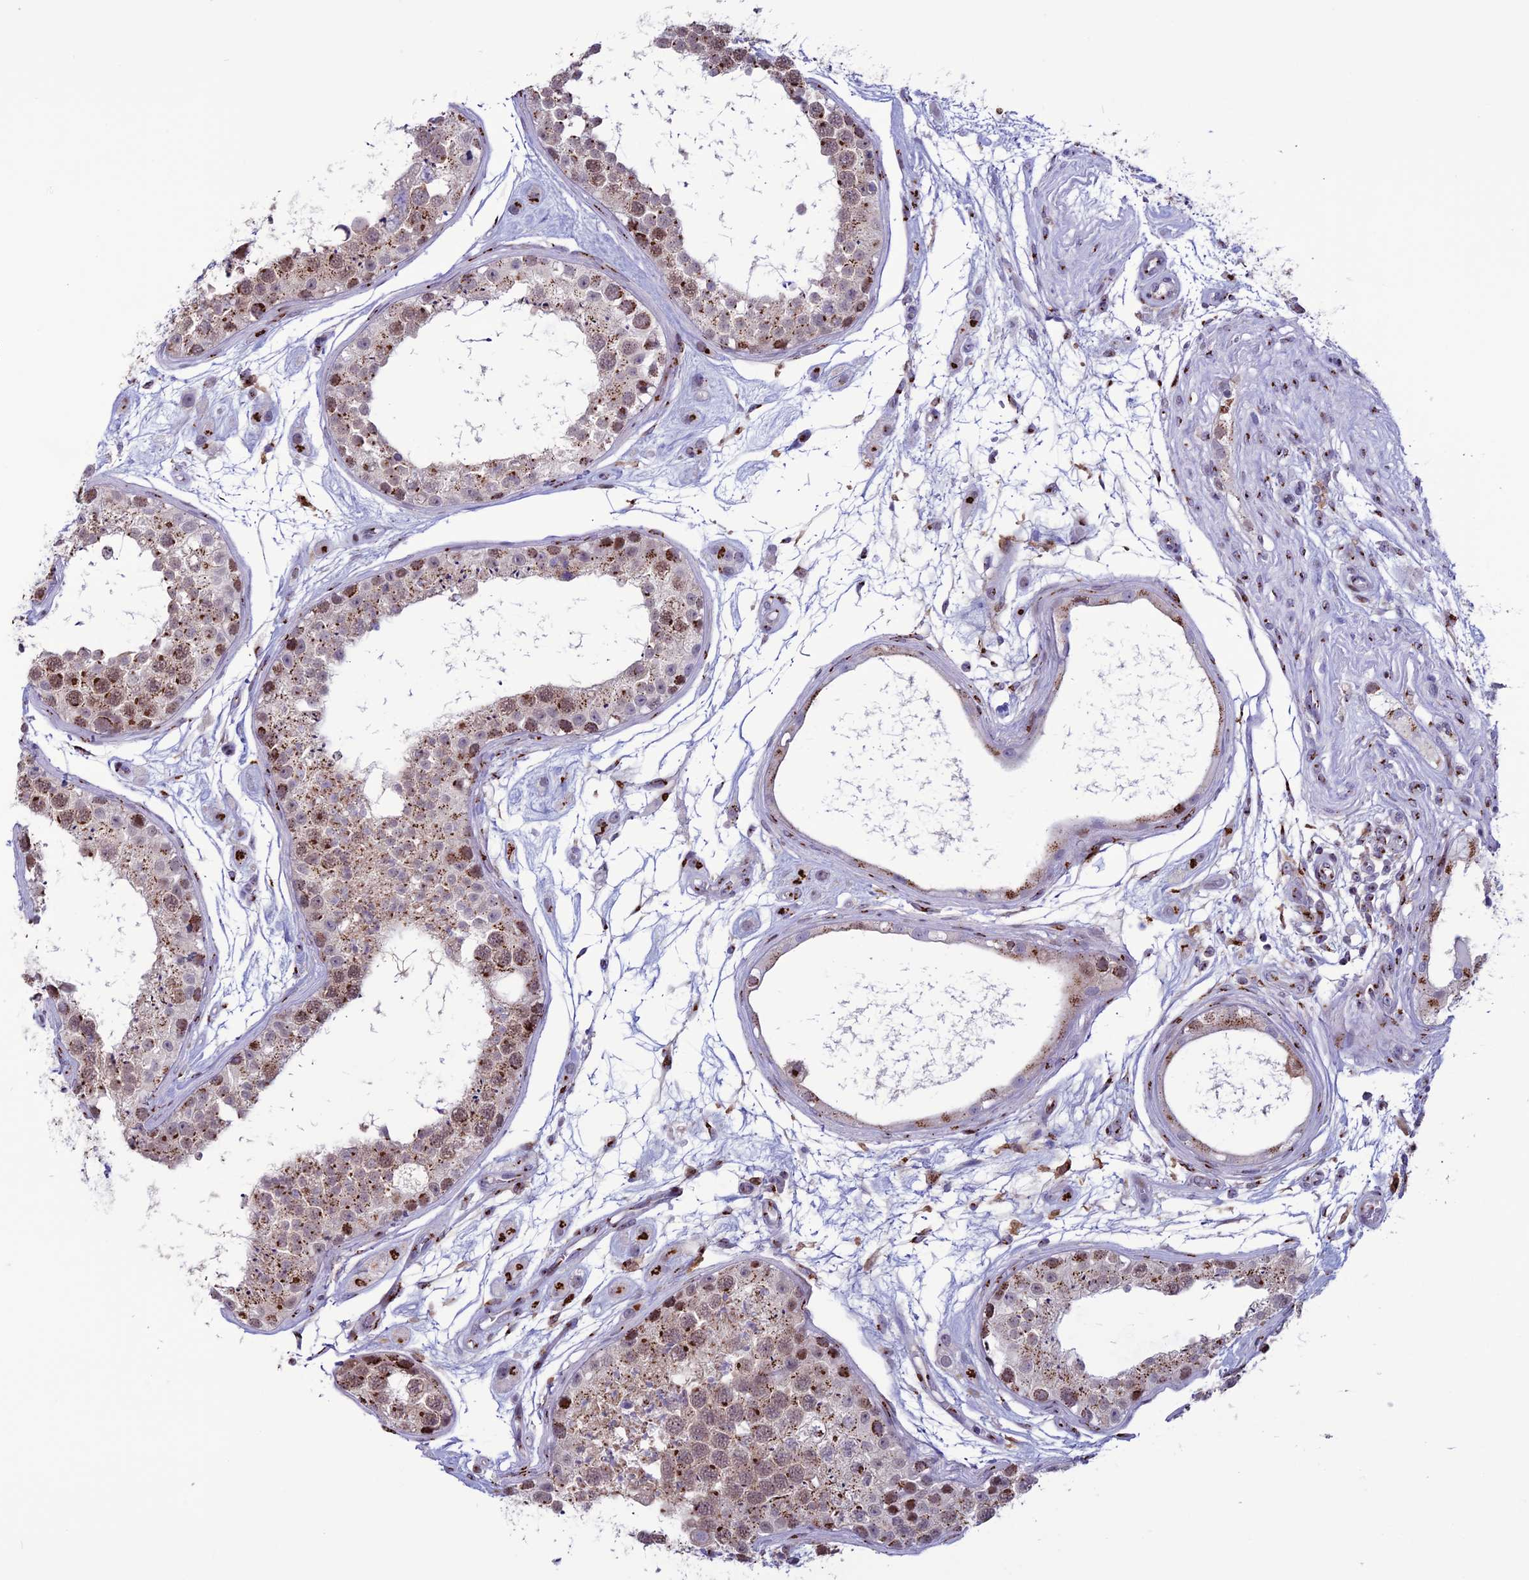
{"staining": {"intensity": "strong", "quantity": "25%-75%", "location": "cytoplasmic/membranous,nuclear"}, "tissue": "testis", "cell_type": "Cells in seminiferous ducts", "image_type": "normal", "snomed": [{"axis": "morphology", "description": "Normal tissue, NOS"}, {"axis": "topography", "description": "Testis"}], "caption": "Protein expression analysis of unremarkable testis shows strong cytoplasmic/membranous,nuclear expression in approximately 25%-75% of cells in seminiferous ducts. The staining was performed using DAB (3,3'-diaminobenzidine), with brown indicating positive protein expression. Nuclei are stained blue with hematoxylin.", "gene": "PLEKHA4", "patient": {"sex": "male", "age": 25}}